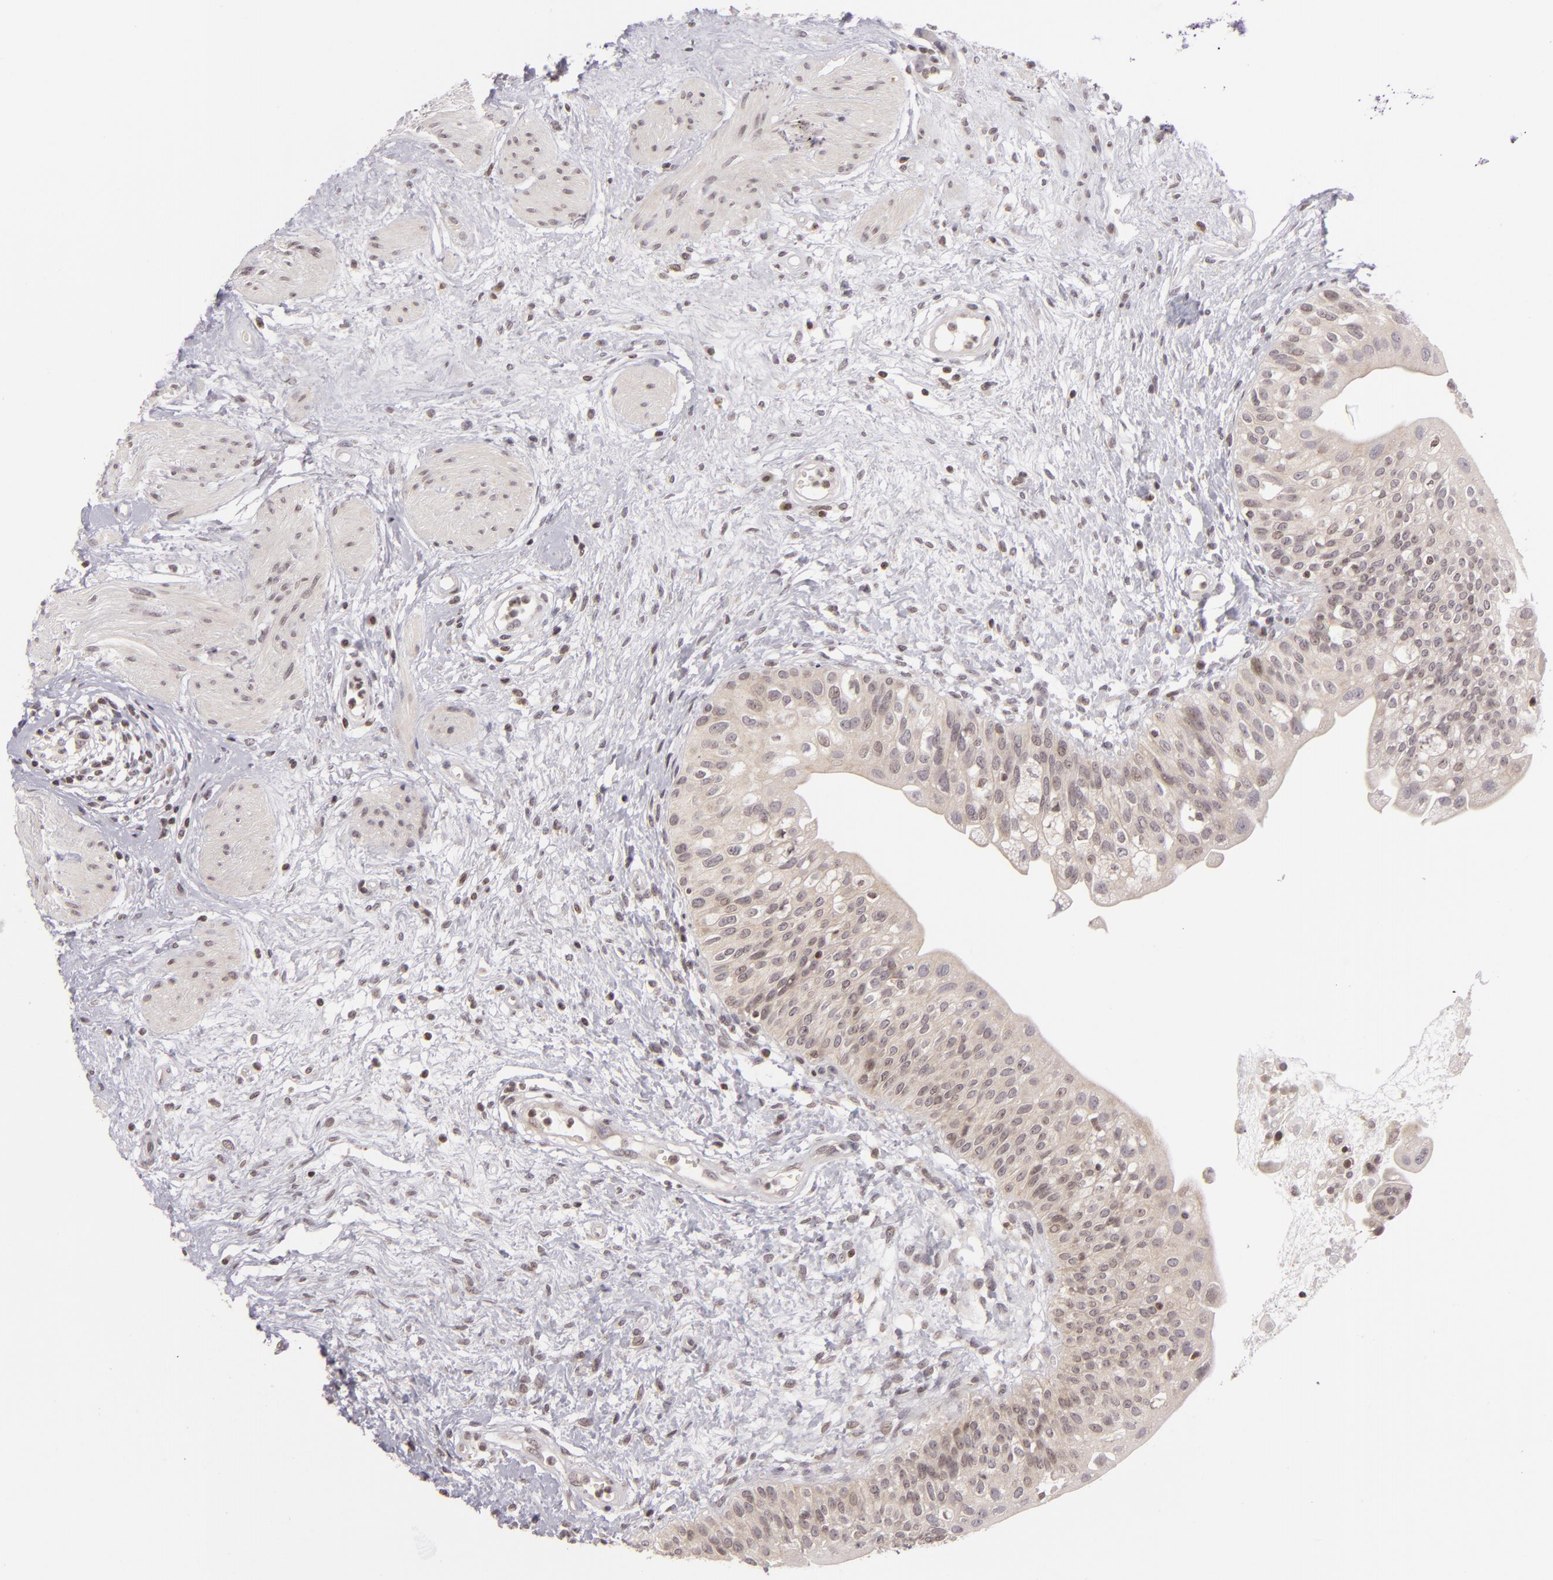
{"staining": {"intensity": "weak", "quantity": "25%-75%", "location": "nuclear"}, "tissue": "urinary bladder", "cell_type": "Urothelial cells", "image_type": "normal", "snomed": [{"axis": "morphology", "description": "Normal tissue, NOS"}, {"axis": "topography", "description": "Urinary bladder"}], "caption": "Immunohistochemistry (IHC) (DAB) staining of benign urinary bladder exhibits weak nuclear protein positivity in approximately 25%-75% of urothelial cells. (IHC, brightfield microscopy, high magnification).", "gene": "AKAP6", "patient": {"sex": "female", "age": 55}}